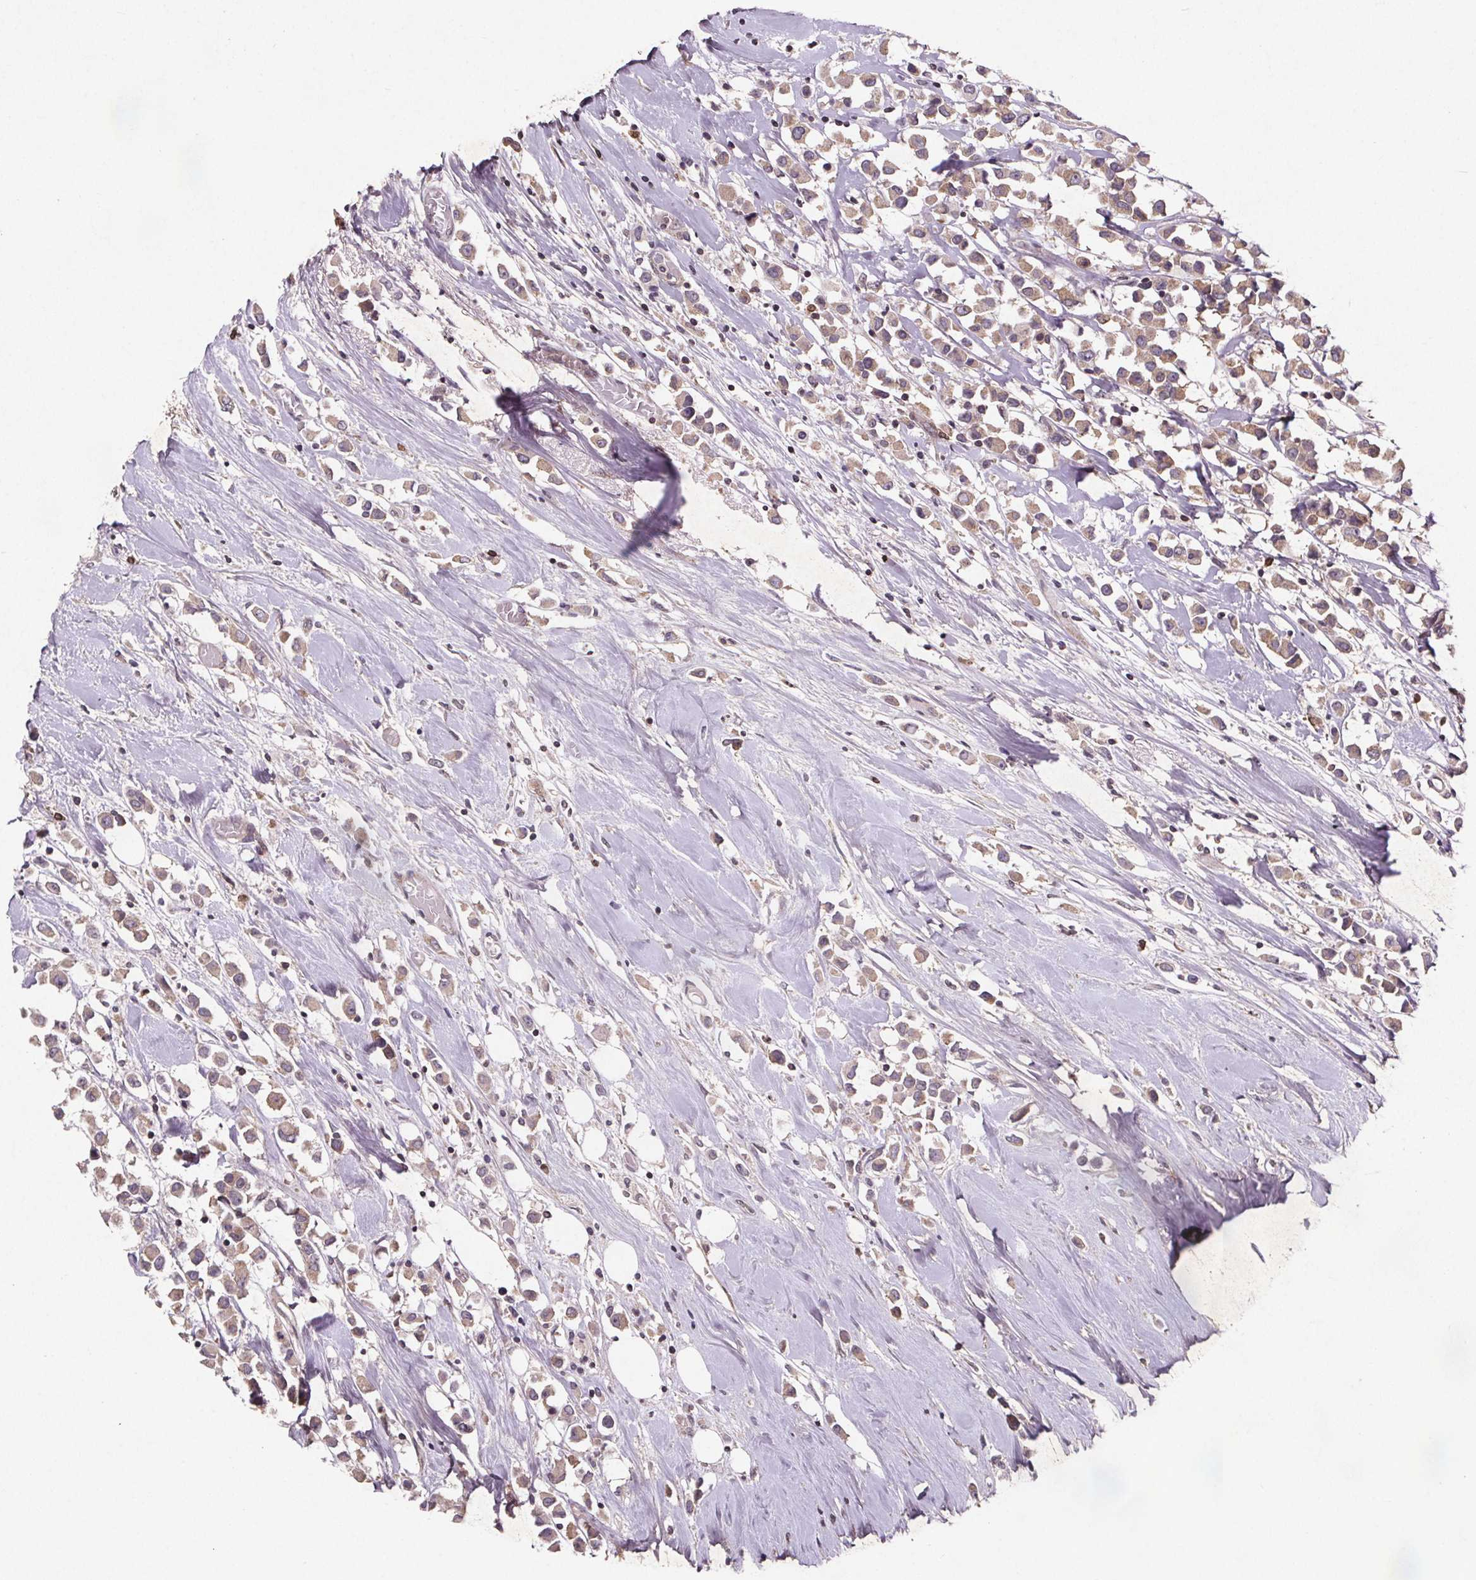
{"staining": {"intensity": "weak", "quantity": ">75%", "location": "cytoplasmic/membranous"}, "tissue": "breast cancer", "cell_type": "Tumor cells", "image_type": "cancer", "snomed": [{"axis": "morphology", "description": "Duct carcinoma"}, {"axis": "topography", "description": "Breast"}], "caption": "High-magnification brightfield microscopy of breast cancer (invasive ductal carcinoma) stained with DAB (3,3'-diaminobenzidine) (brown) and counterstained with hematoxylin (blue). tumor cells exhibit weak cytoplasmic/membranous staining is identified in approximately>75% of cells.", "gene": "STRN3", "patient": {"sex": "female", "age": 61}}